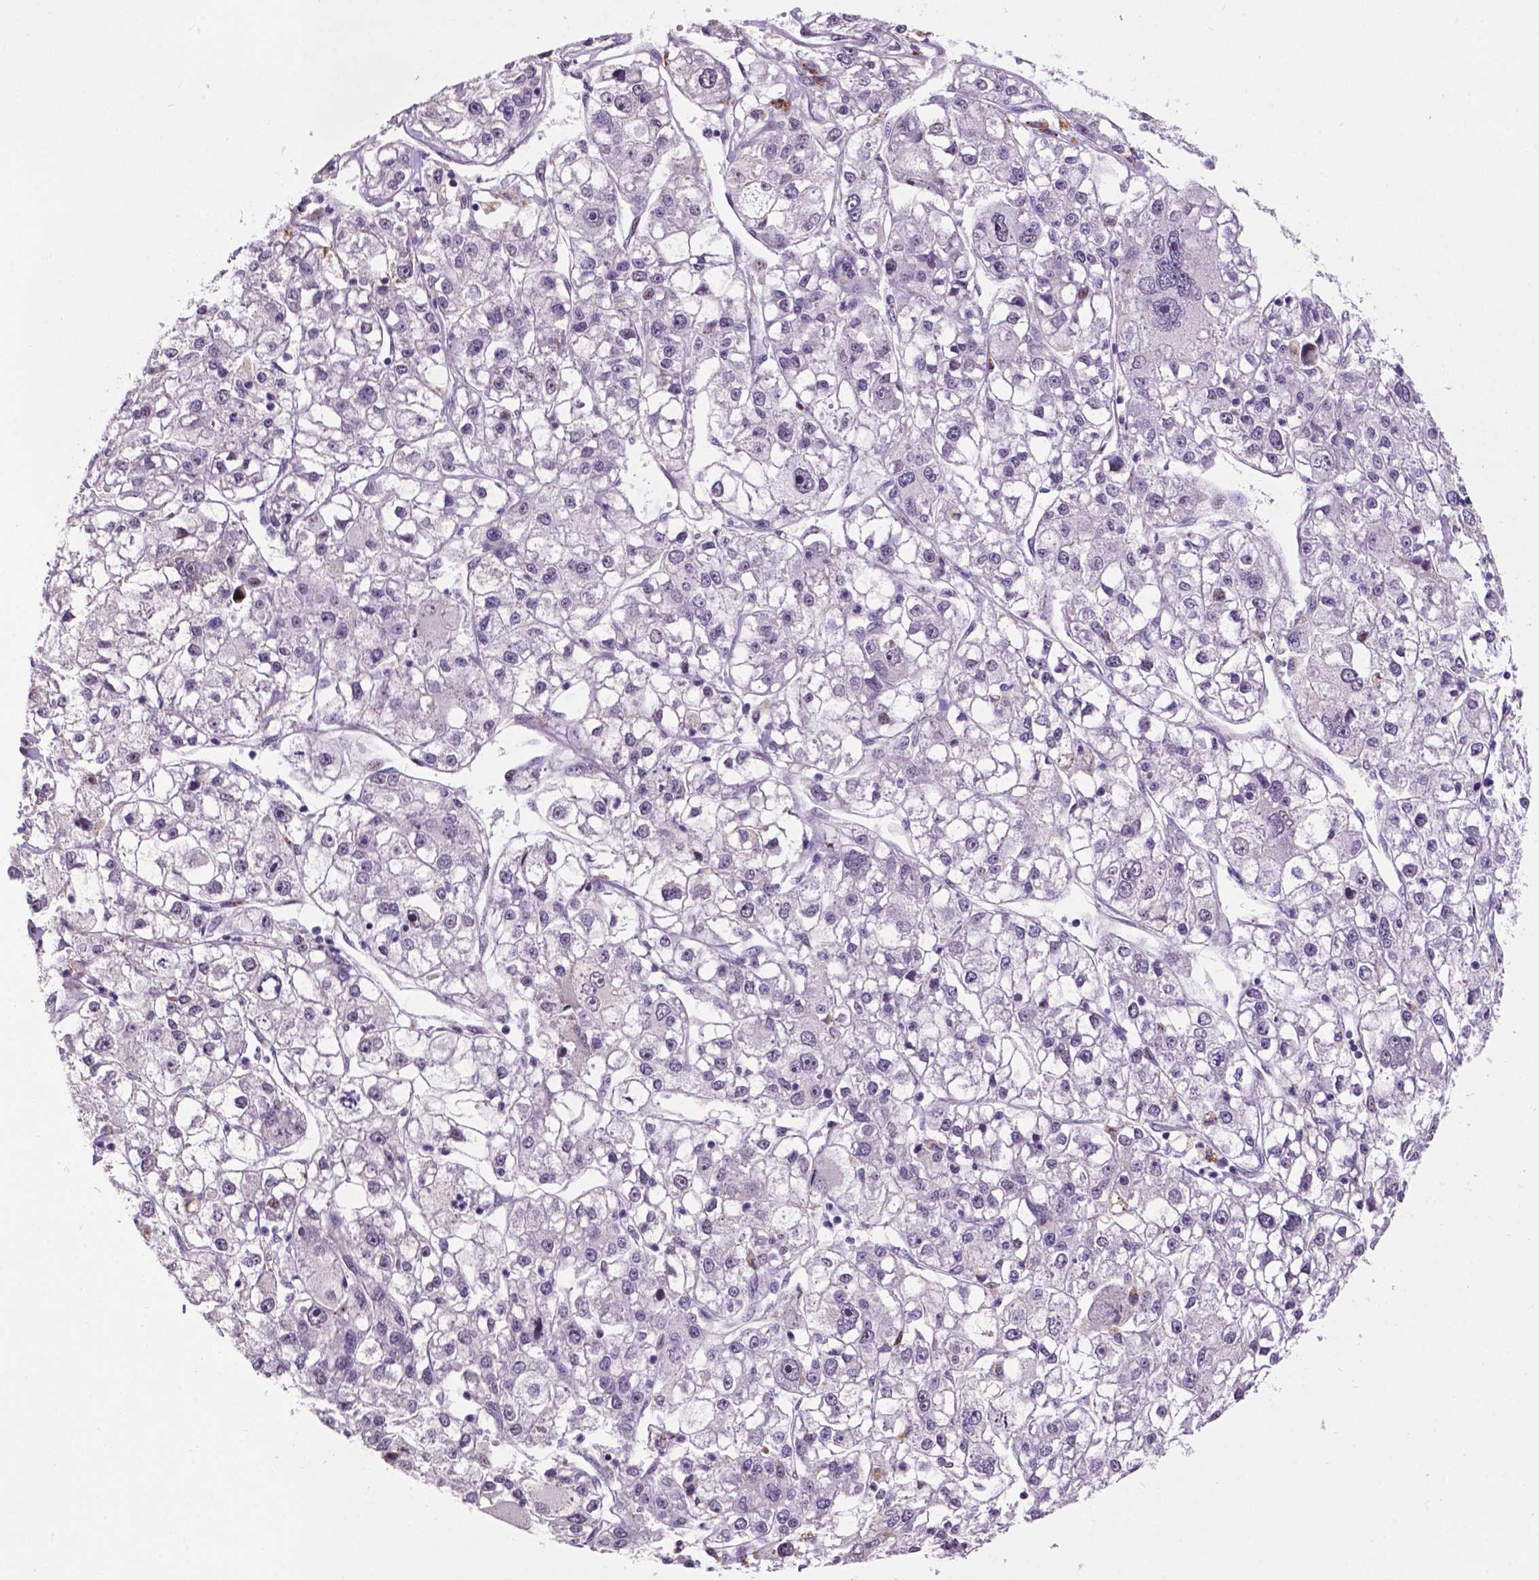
{"staining": {"intensity": "negative", "quantity": "none", "location": "none"}, "tissue": "liver cancer", "cell_type": "Tumor cells", "image_type": "cancer", "snomed": [{"axis": "morphology", "description": "Carcinoma, Hepatocellular, NOS"}, {"axis": "topography", "description": "Liver"}], "caption": "A photomicrograph of human liver cancer is negative for staining in tumor cells.", "gene": "SMAD3", "patient": {"sex": "male", "age": 56}}